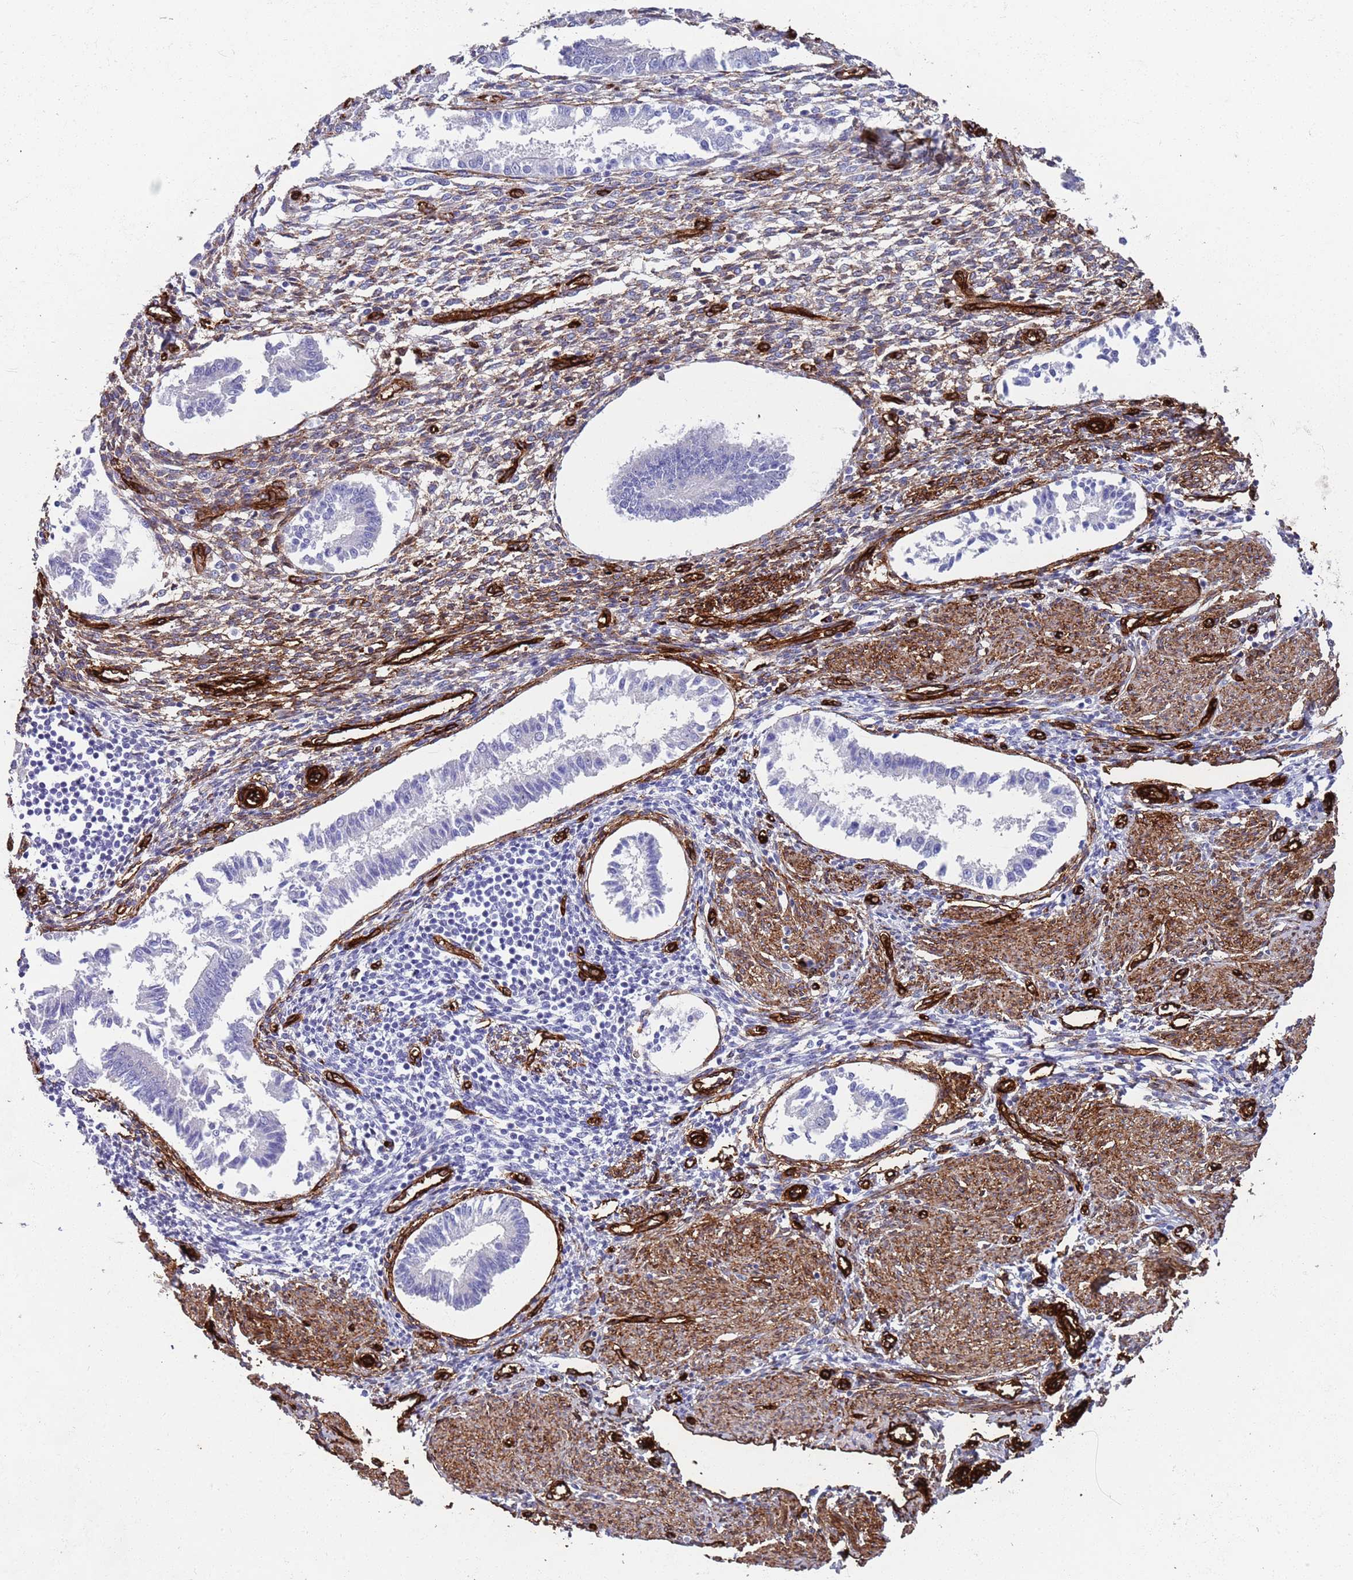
{"staining": {"intensity": "moderate", "quantity": "25%-75%", "location": "cytoplasmic/membranous"}, "tissue": "endometrium", "cell_type": "Cells in endometrial stroma", "image_type": "normal", "snomed": [{"axis": "morphology", "description": "Normal tissue, NOS"}, {"axis": "topography", "description": "Uterus"}, {"axis": "topography", "description": "Endometrium"}], "caption": "Benign endometrium exhibits moderate cytoplasmic/membranous positivity in about 25%-75% of cells in endometrial stroma.", "gene": "CAV2", "patient": {"sex": "female", "age": 48}}